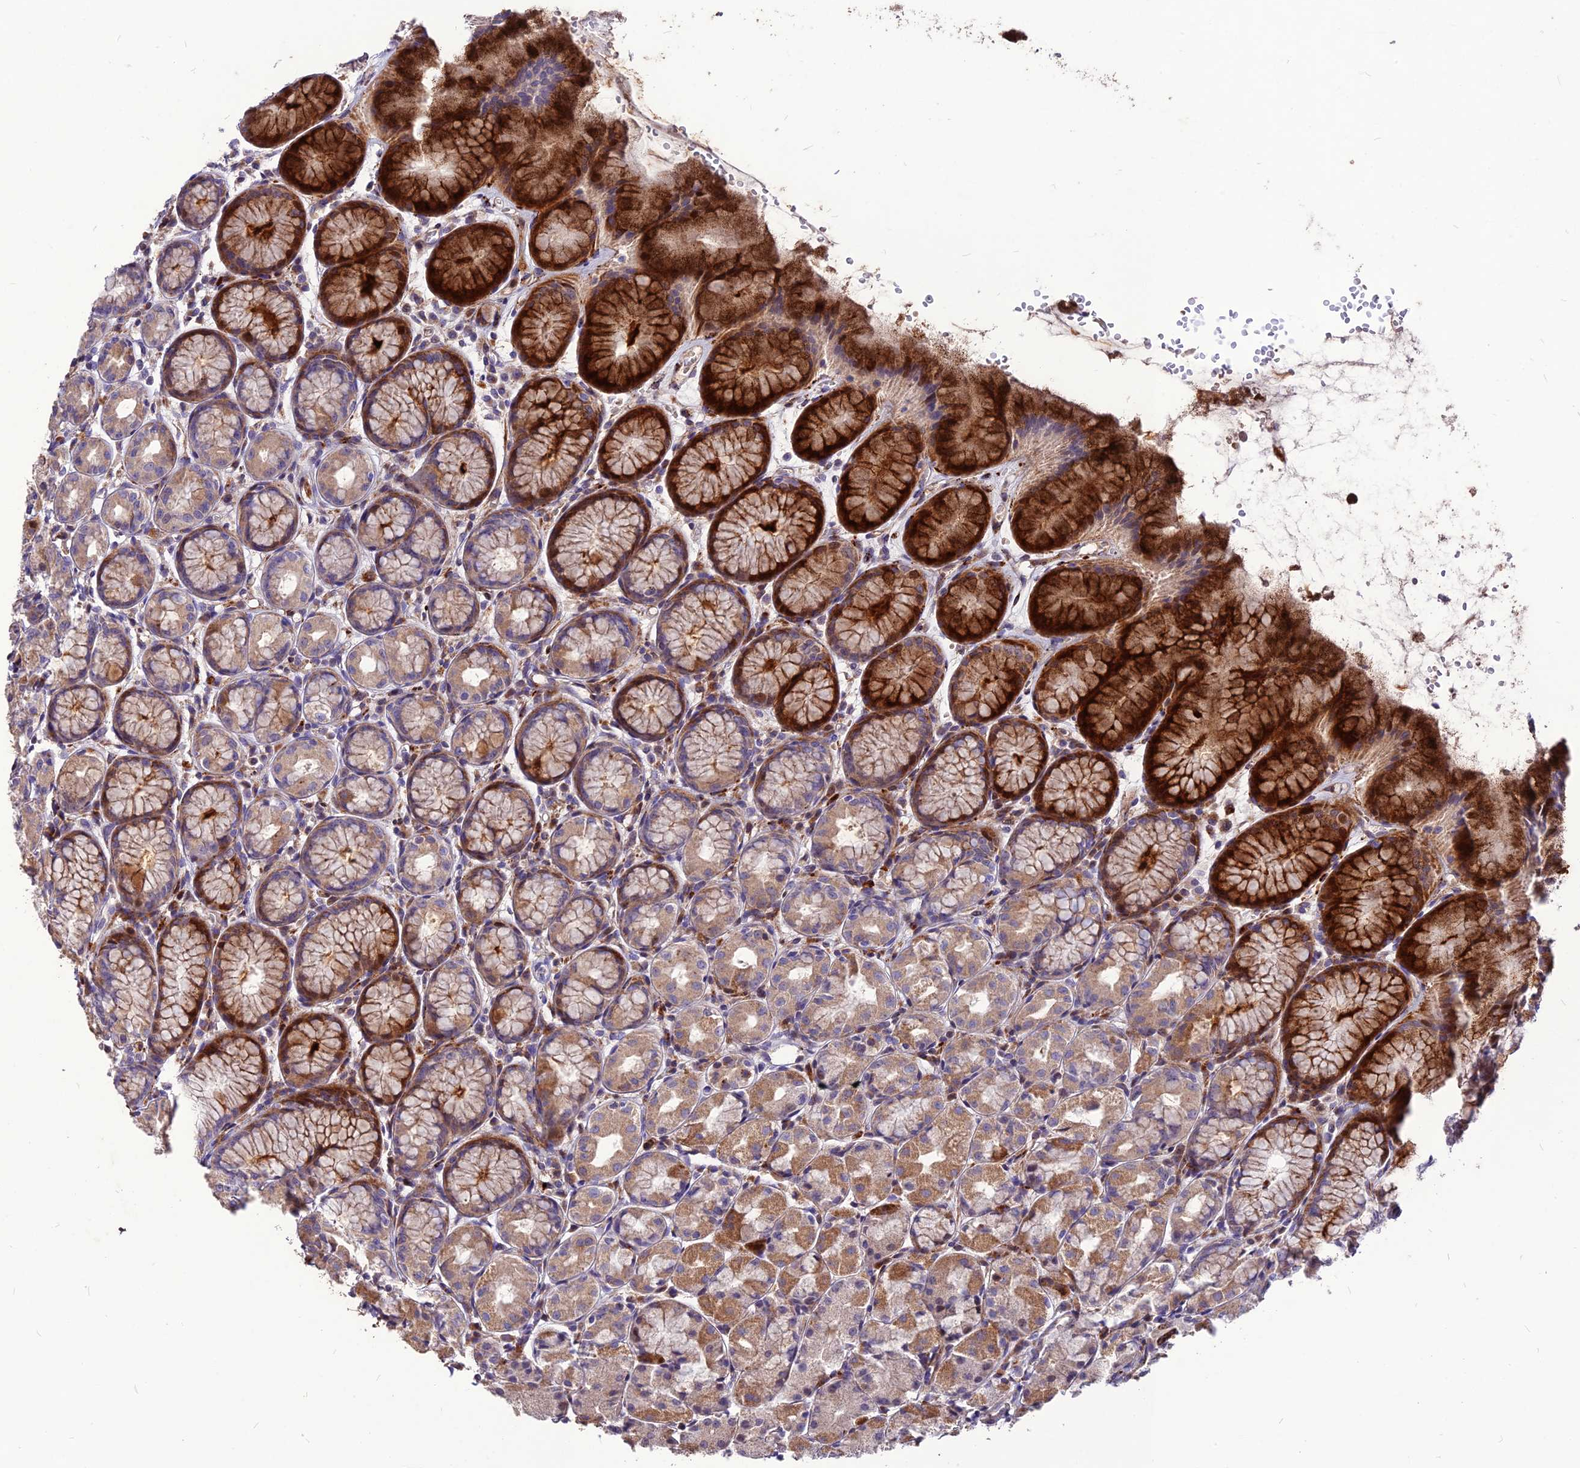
{"staining": {"intensity": "strong", "quantity": "25%-75%", "location": "cytoplasmic/membranous,nuclear"}, "tissue": "stomach", "cell_type": "Glandular cells", "image_type": "normal", "snomed": [{"axis": "morphology", "description": "Normal tissue, NOS"}, {"axis": "topography", "description": "Stomach, upper"}], "caption": "IHC photomicrograph of normal stomach stained for a protein (brown), which displays high levels of strong cytoplasmic/membranous,nuclear staining in approximately 25%-75% of glandular cells.", "gene": "RIMOC1", "patient": {"sex": "male", "age": 47}}